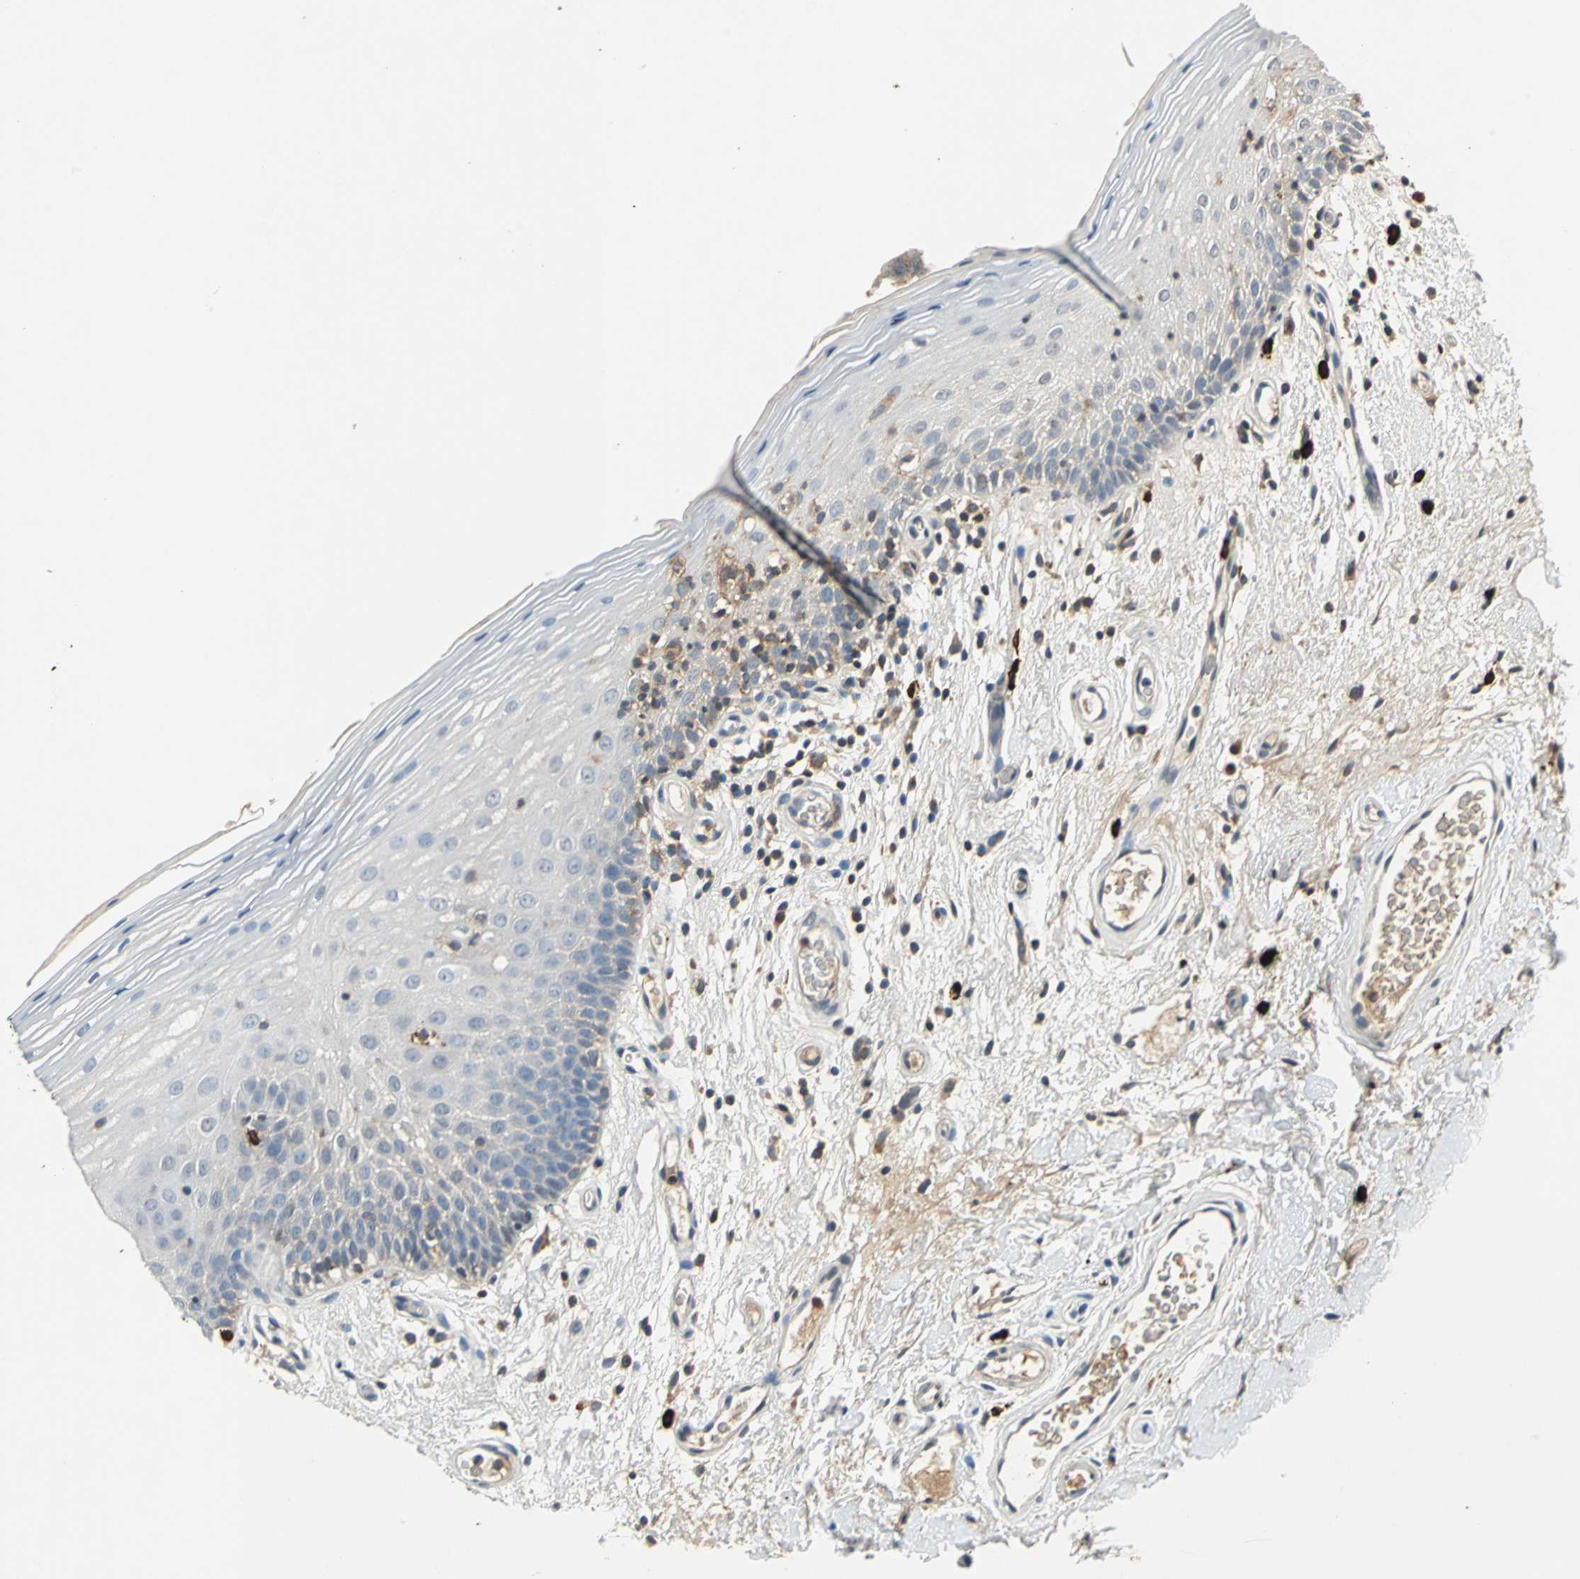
{"staining": {"intensity": "weak", "quantity": "<25%", "location": "cytoplasmic/membranous"}, "tissue": "oral mucosa", "cell_type": "Squamous epithelial cells", "image_type": "normal", "snomed": [{"axis": "morphology", "description": "Normal tissue, NOS"}, {"axis": "morphology", "description": "Squamous cell carcinoma, NOS"}, {"axis": "topography", "description": "Skeletal muscle"}, {"axis": "topography", "description": "Oral tissue"}, {"axis": "topography", "description": "Head-Neck"}], "caption": "Immunohistochemistry histopathology image of unremarkable human oral mucosa stained for a protein (brown), which demonstrates no expression in squamous epithelial cells.", "gene": "SLC19A2", "patient": {"sex": "male", "age": 71}}